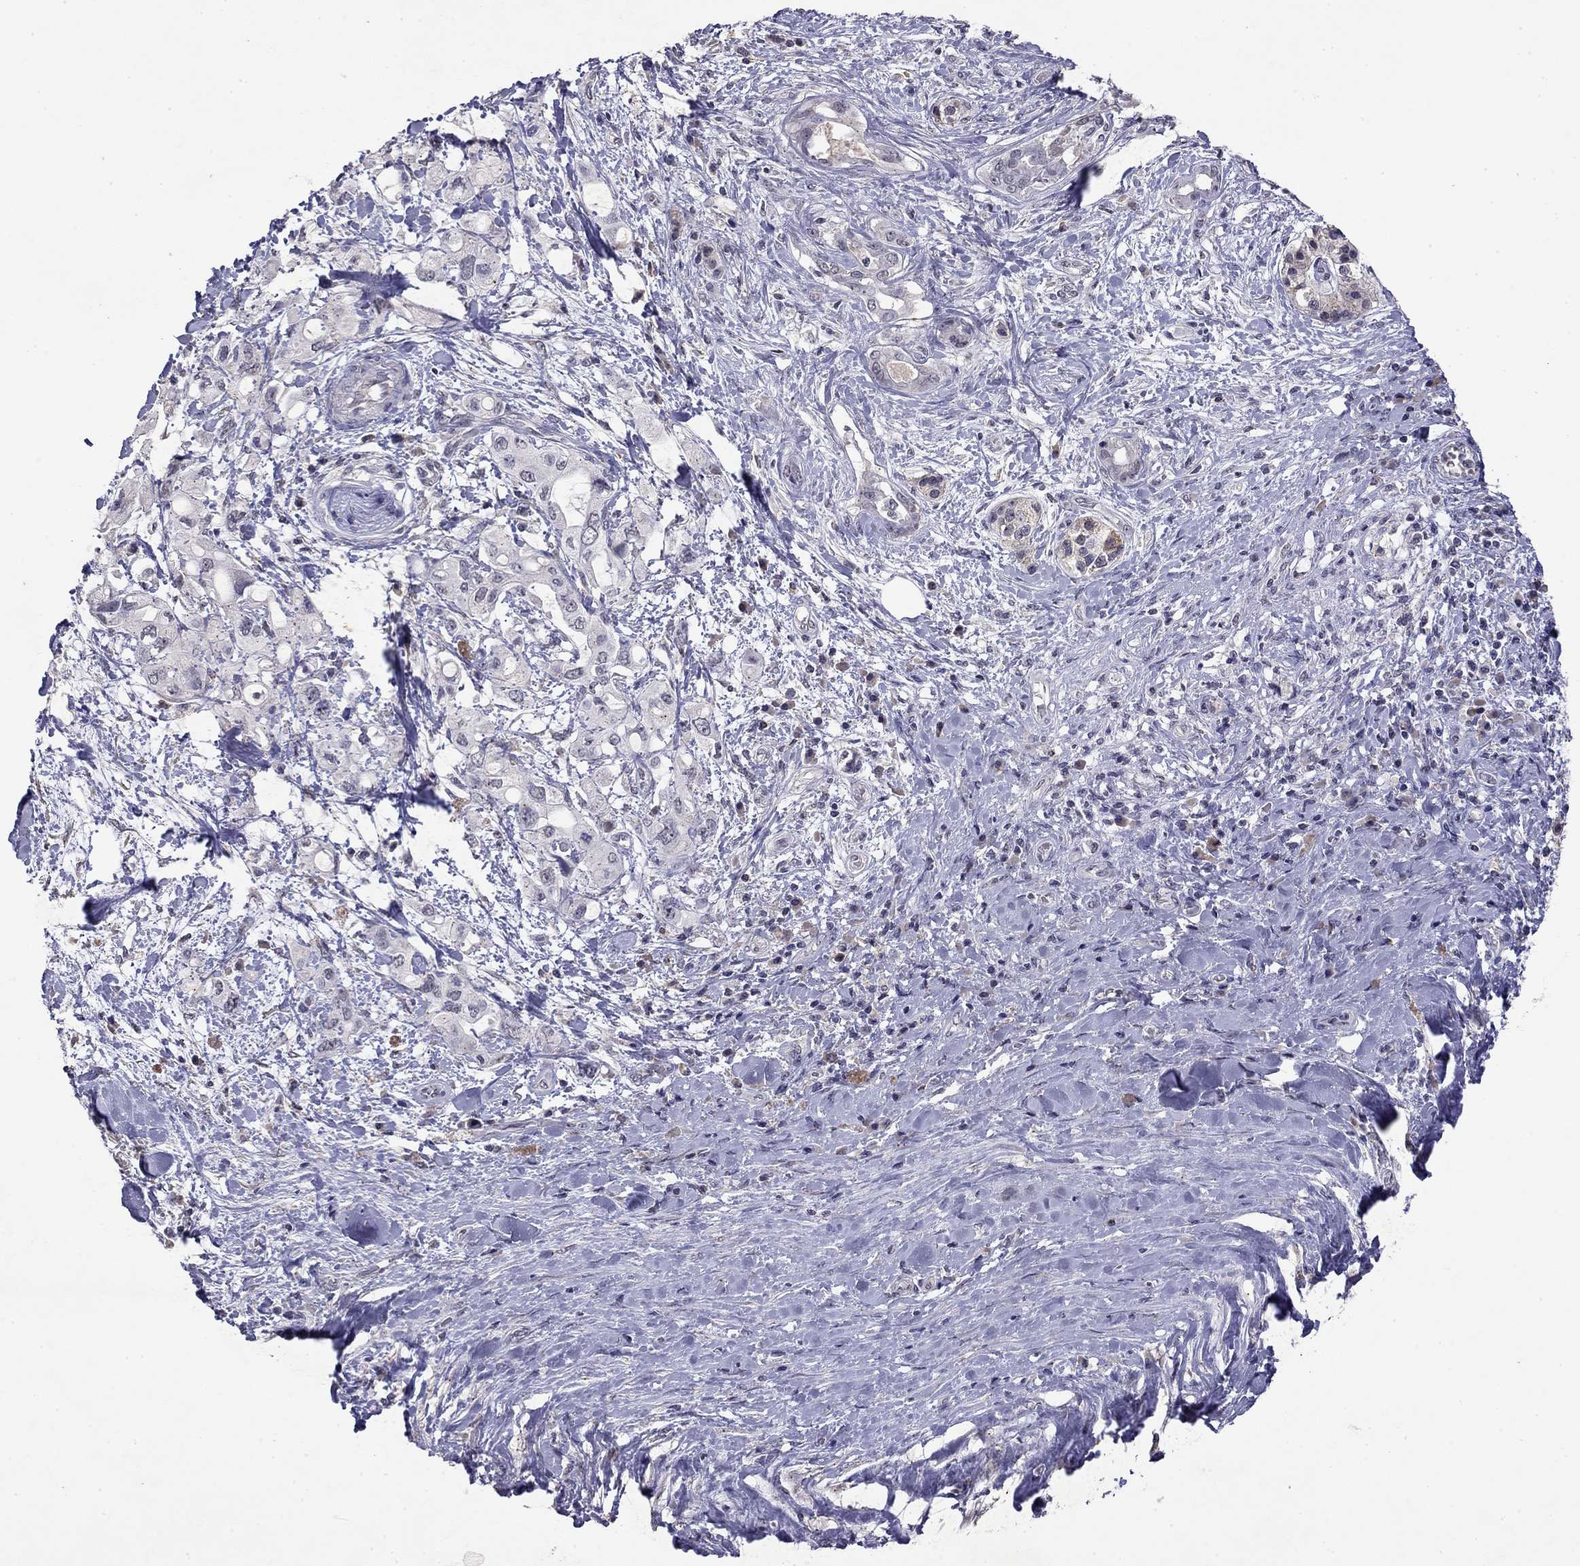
{"staining": {"intensity": "weak", "quantity": "<25%", "location": "cytoplasmic/membranous"}, "tissue": "pancreatic cancer", "cell_type": "Tumor cells", "image_type": "cancer", "snomed": [{"axis": "morphology", "description": "Adenocarcinoma, NOS"}, {"axis": "topography", "description": "Pancreas"}], "caption": "A photomicrograph of pancreatic cancer stained for a protein exhibits no brown staining in tumor cells.", "gene": "WNK3", "patient": {"sex": "female", "age": 56}}